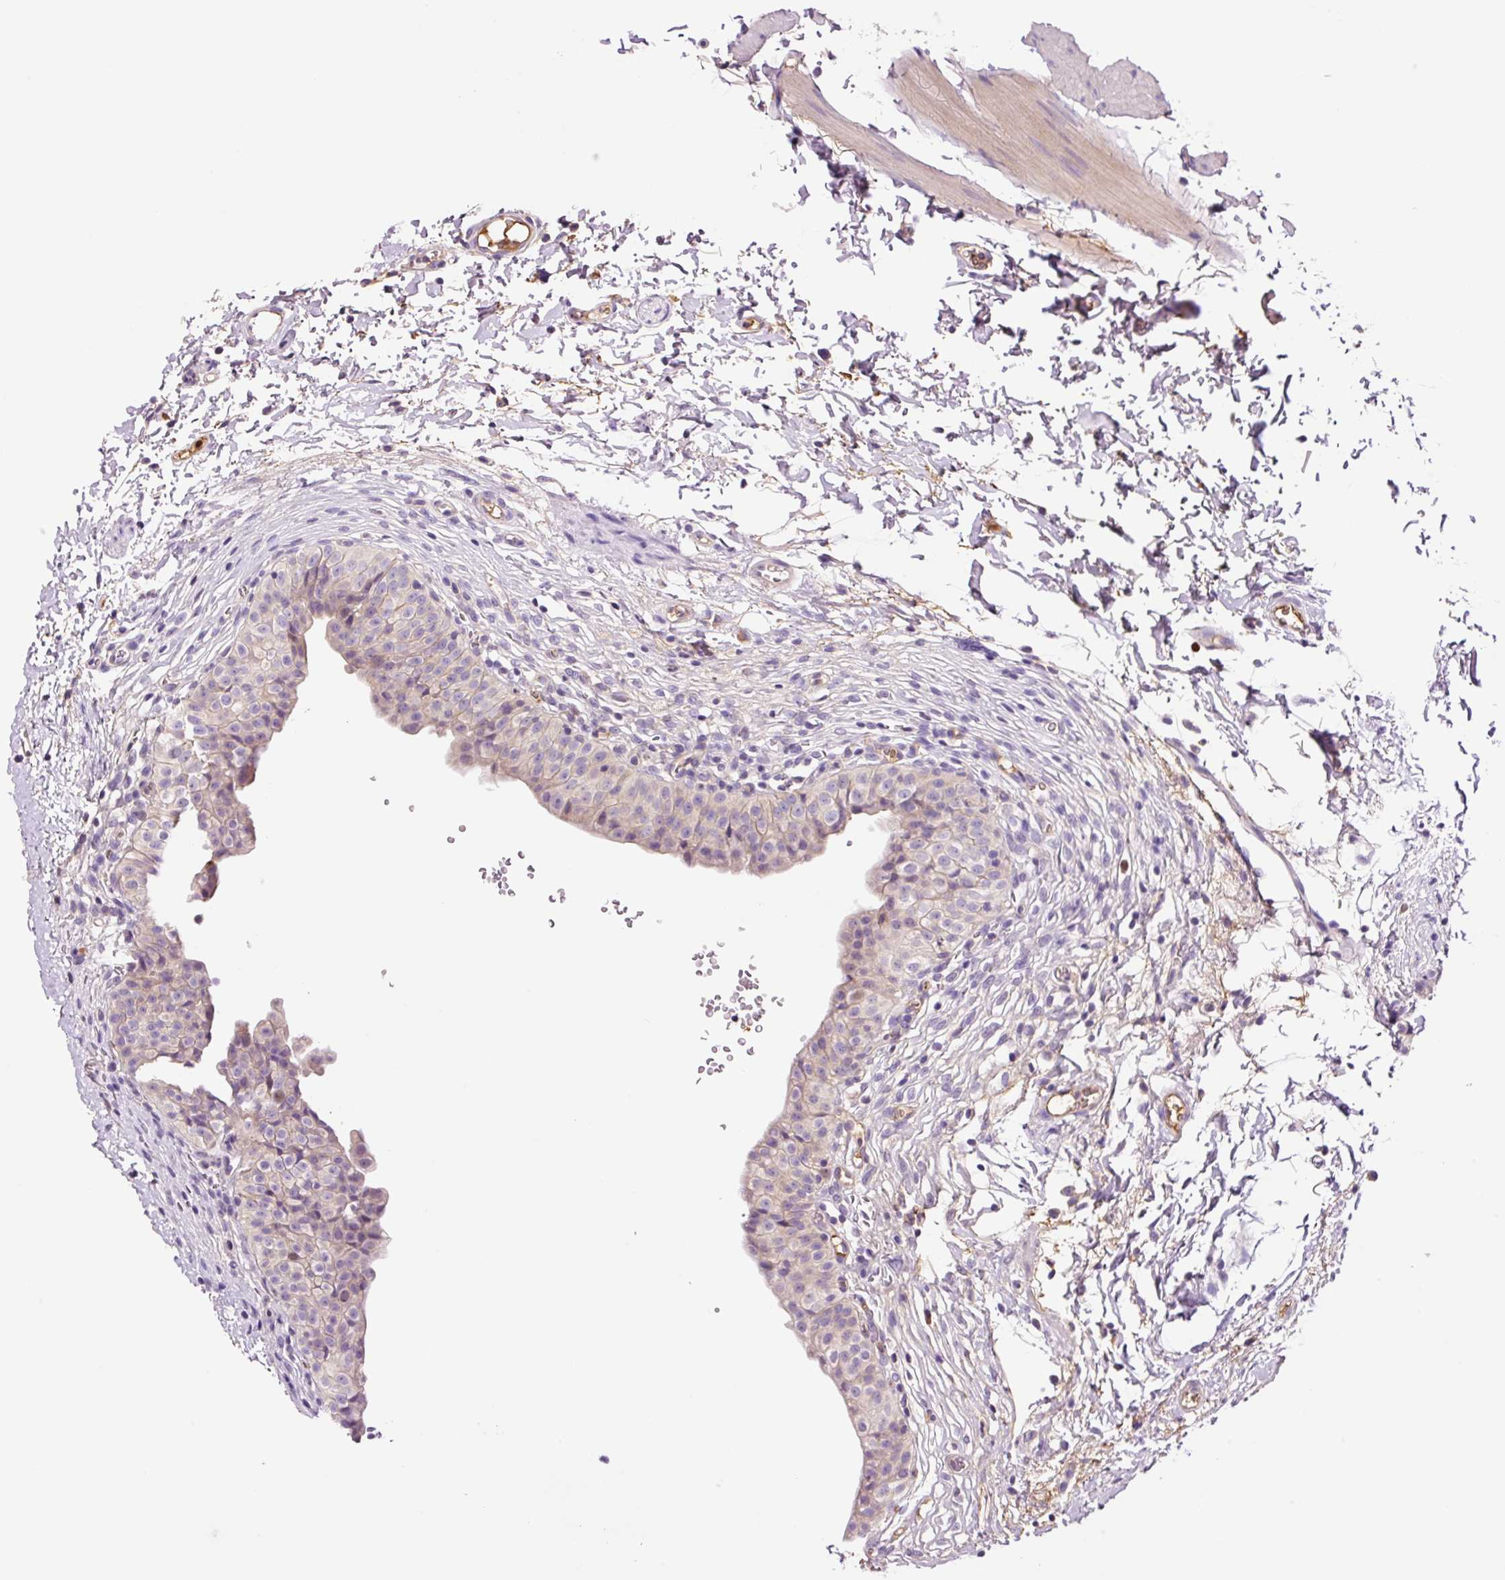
{"staining": {"intensity": "negative", "quantity": "none", "location": "none"}, "tissue": "urinary bladder", "cell_type": "Urothelial cells", "image_type": "normal", "snomed": [{"axis": "morphology", "description": "Normal tissue, NOS"}, {"axis": "topography", "description": "Urinary bladder"}, {"axis": "topography", "description": "Peripheral nerve tissue"}], "caption": "This is an immunohistochemistry histopathology image of unremarkable human urinary bladder. There is no expression in urothelial cells.", "gene": "DPPA4", "patient": {"sex": "male", "age": 55}}